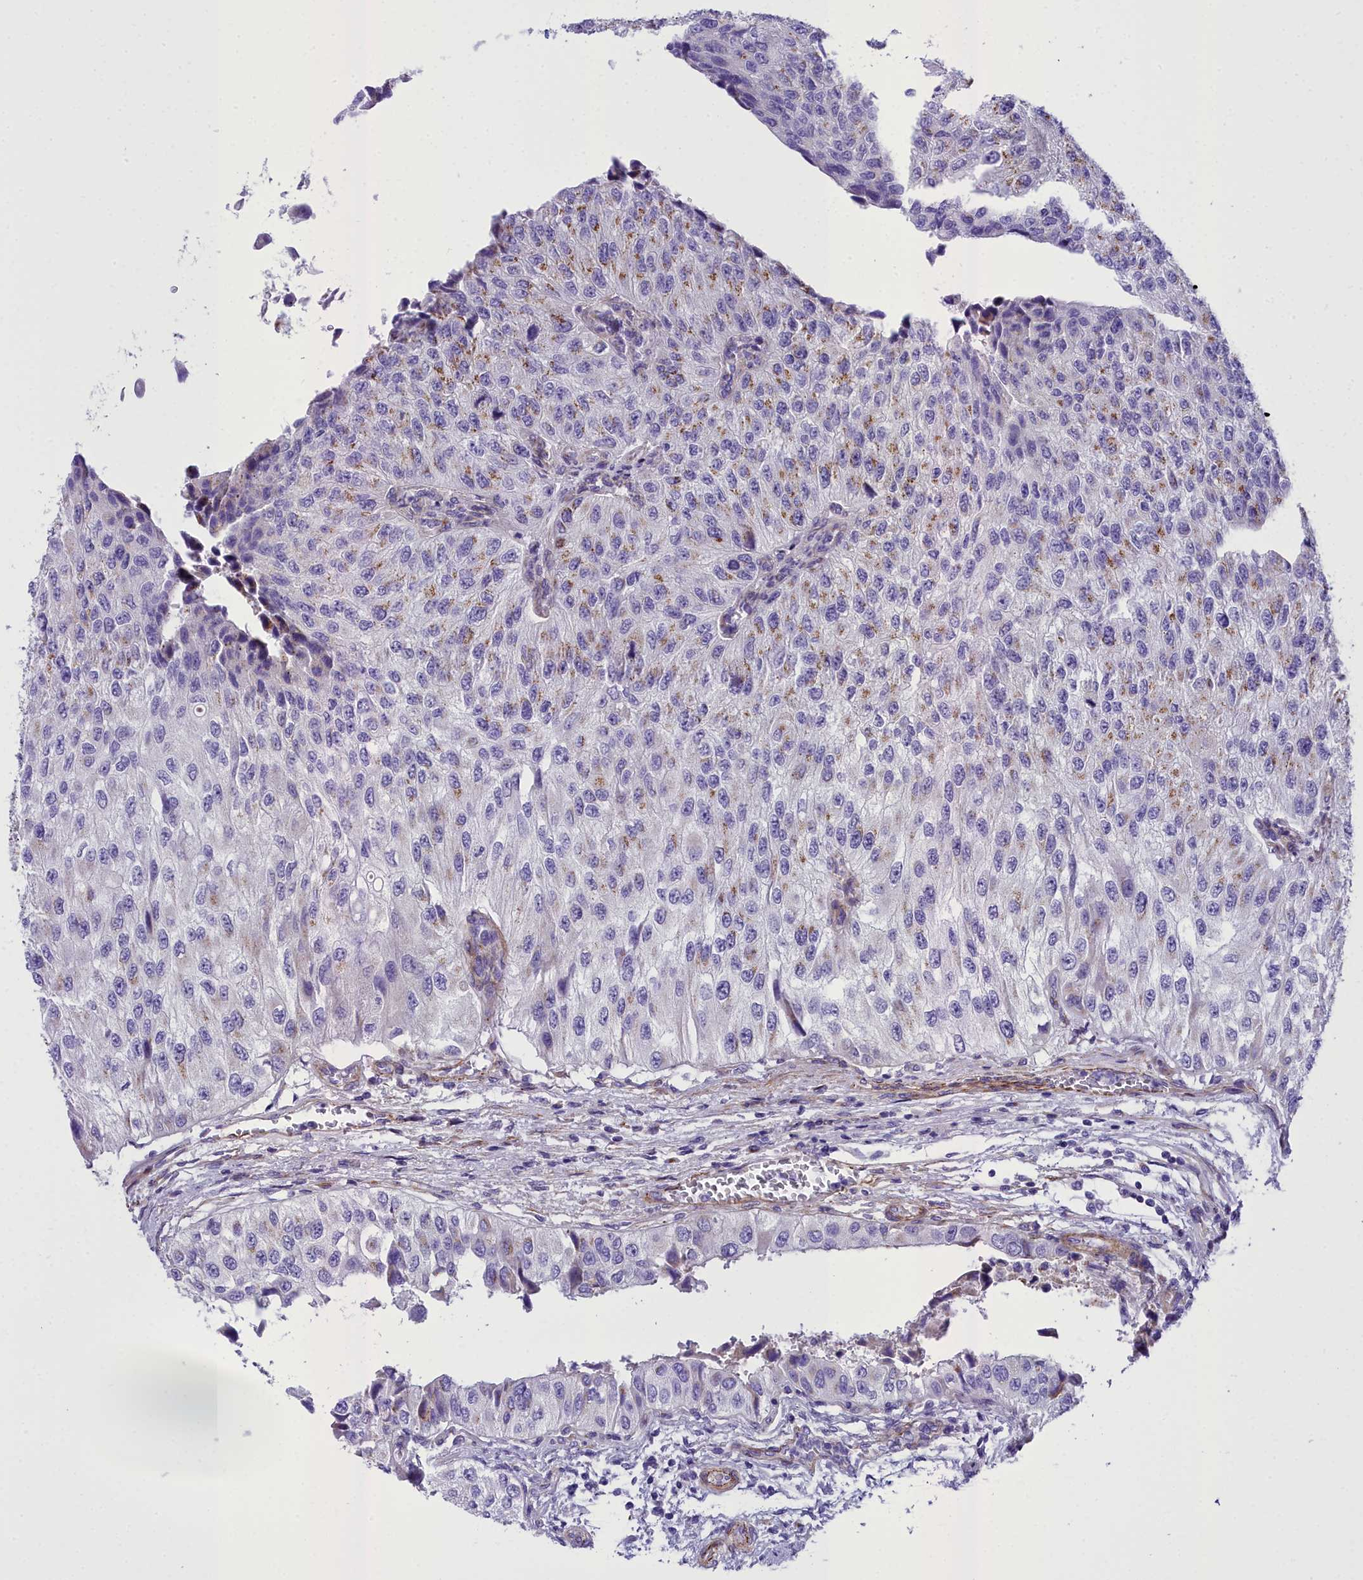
{"staining": {"intensity": "moderate", "quantity": "<25%", "location": "cytoplasmic/membranous"}, "tissue": "urothelial cancer", "cell_type": "Tumor cells", "image_type": "cancer", "snomed": [{"axis": "morphology", "description": "Urothelial carcinoma, High grade"}, {"axis": "topography", "description": "Kidney"}, {"axis": "topography", "description": "Urinary bladder"}], "caption": "A brown stain labels moderate cytoplasmic/membranous staining of a protein in human urothelial carcinoma (high-grade) tumor cells. (Stains: DAB (3,3'-diaminobenzidine) in brown, nuclei in blue, Microscopy: brightfield microscopy at high magnification).", "gene": "GFRA1", "patient": {"sex": "male", "age": 77}}